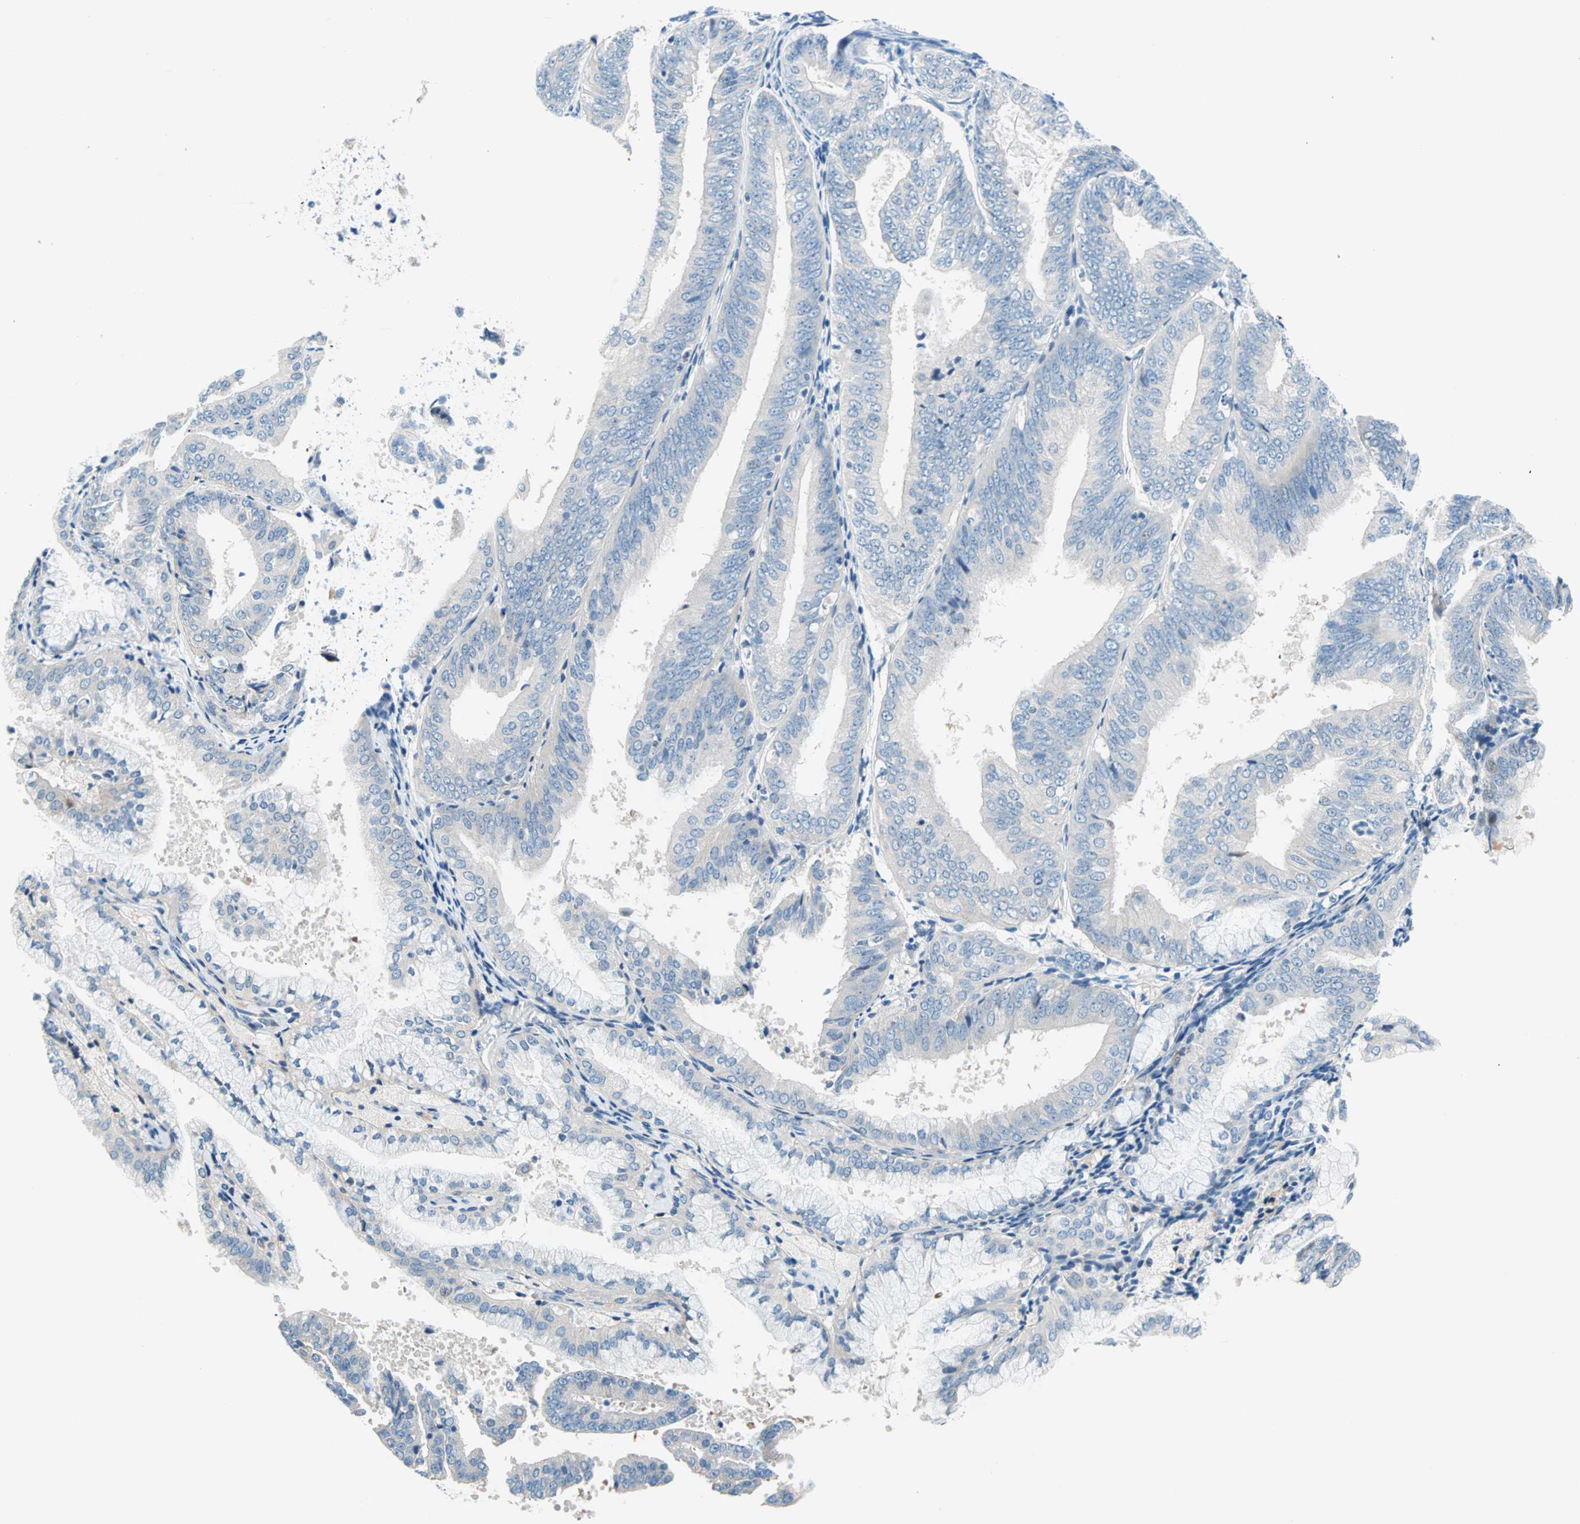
{"staining": {"intensity": "negative", "quantity": "none", "location": "none"}, "tissue": "endometrial cancer", "cell_type": "Tumor cells", "image_type": "cancer", "snomed": [{"axis": "morphology", "description": "Adenocarcinoma, NOS"}, {"axis": "topography", "description": "Endometrium"}], "caption": "IHC photomicrograph of neoplastic tissue: human endometrial cancer (adenocarcinoma) stained with DAB (3,3'-diaminobenzidine) reveals no significant protein expression in tumor cells.", "gene": "TMEM163", "patient": {"sex": "female", "age": 63}}